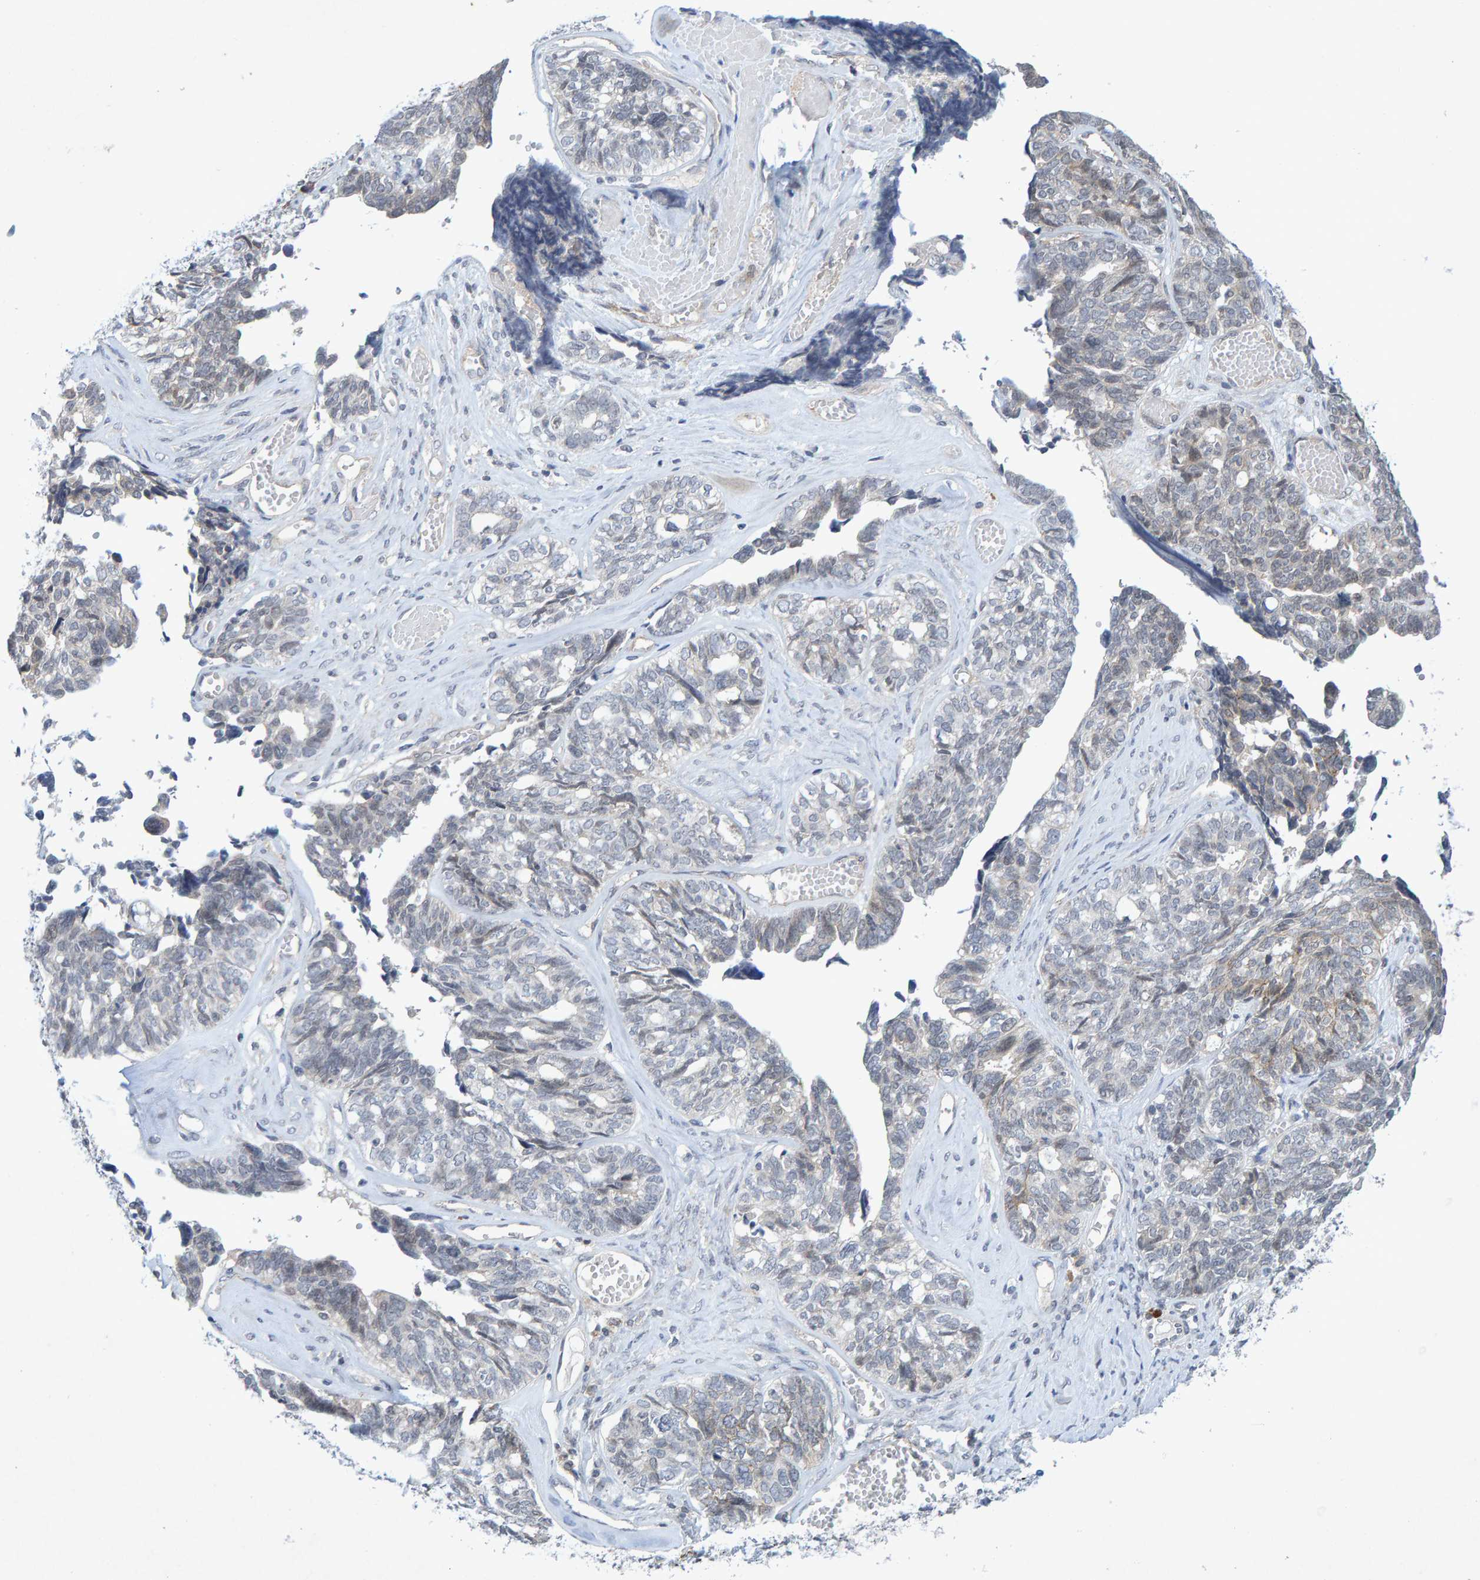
{"staining": {"intensity": "weak", "quantity": "<25%", "location": "cytoplasmic/membranous"}, "tissue": "ovarian cancer", "cell_type": "Tumor cells", "image_type": "cancer", "snomed": [{"axis": "morphology", "description": "Cystadenocarcinoma, serous, NOS"}, {"axis": "topography", "description": "Ovary"}], "caption": "Immunohistochemical staining of human ovarian cancer displays no significant positivity in tumor cells.", "gene": "CDH2", "patient": {"sex": "female", "age": 79}}